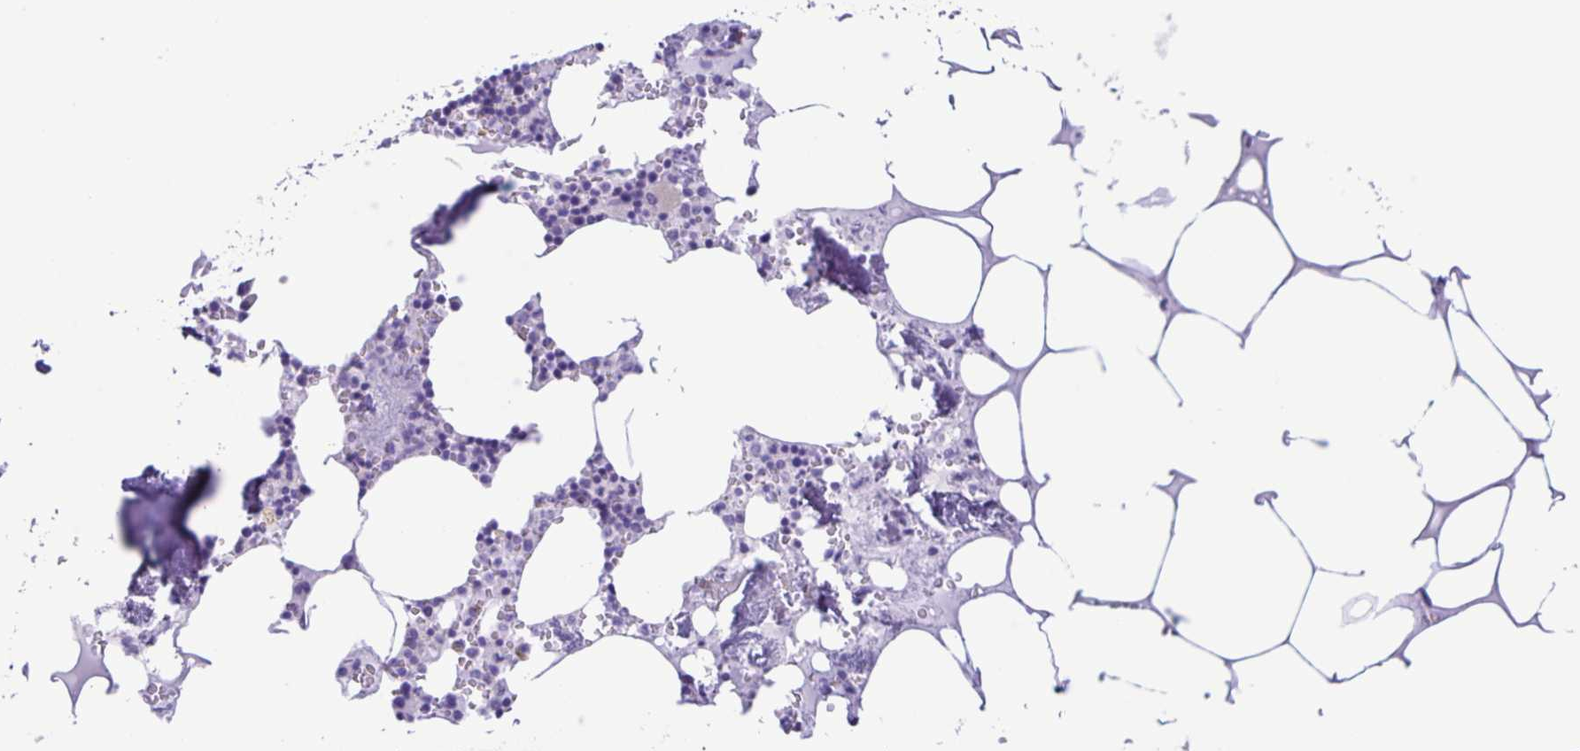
{"staining": {"intensity": "negative", "quantity": "none", "location": "none"}, "tissue": "bone marrow", "cell_type": "Hematopoietic cells", "image_type": "normal", "snomed": [{"axis": "morphology", "description": "Normal tissue, NOS"}, {"axis": "topography", "description": "Bone marrow"}], "caption": "The image exhibits no significant staining in hematopoietic cells of bone marrow.", "gene": "CAPSL", "patient": {"sex": "male", "age": 54}}